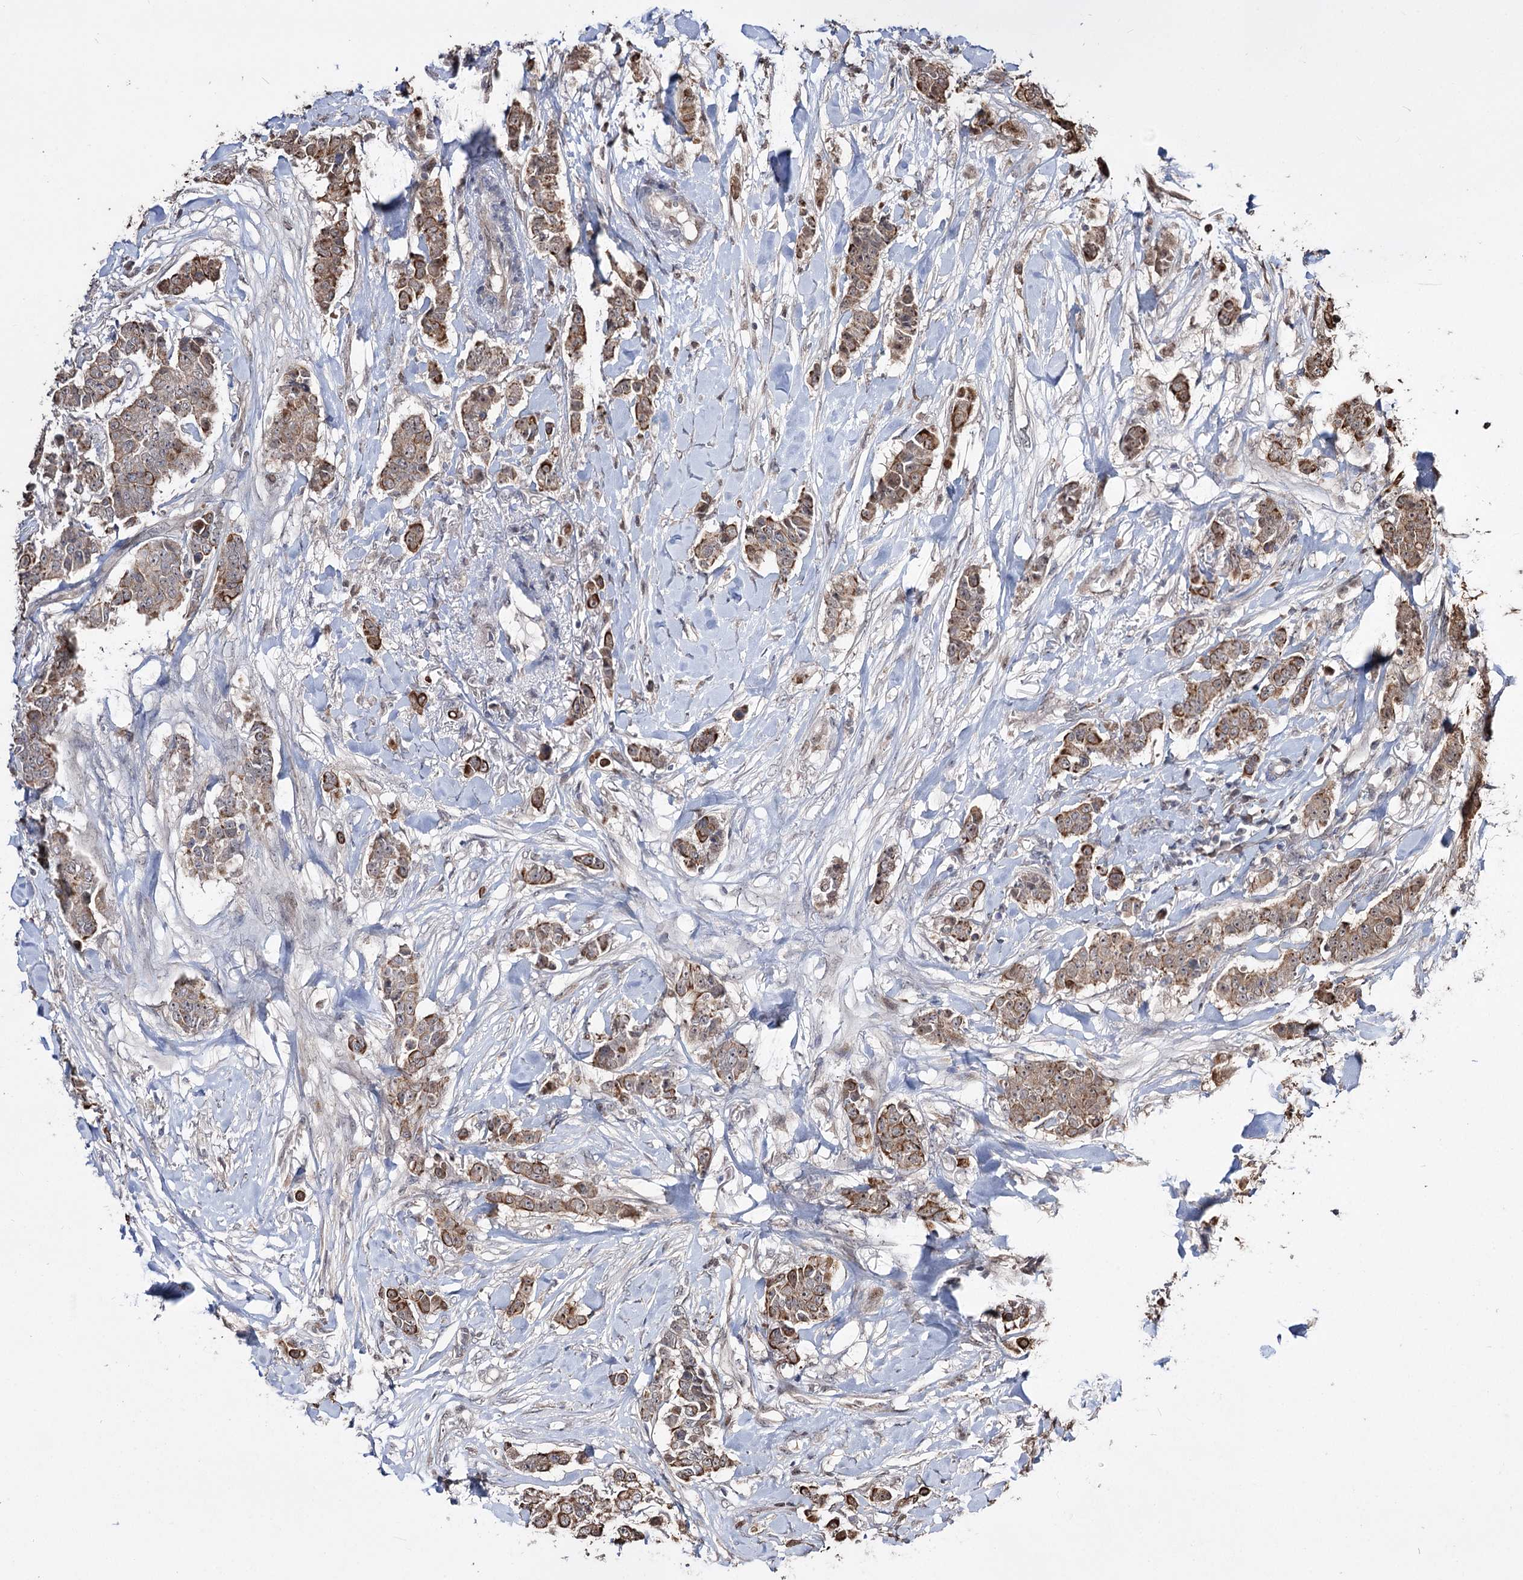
{"staining": {"intensity": "moderate", "quantity": ">75%", "location": "cytoplasmic/membranous"}, "tissue": "breast cancer", "cell_type": "Tumor cells", "image_type": "cancer", "snomed": [{"axis": "morphology", "description": "Duct carcinoma"}, {"axis": "topography", "description": "Breast"}], "caption": "Brown immunohistochemical staining in breast infiltrating ductal carcinoma reveals moderate cytoplasmic/membranous staining in approximately >75% of tumor cells.", "gene": "CPNE8", "patient": {"sex": "female", "age": 40}}